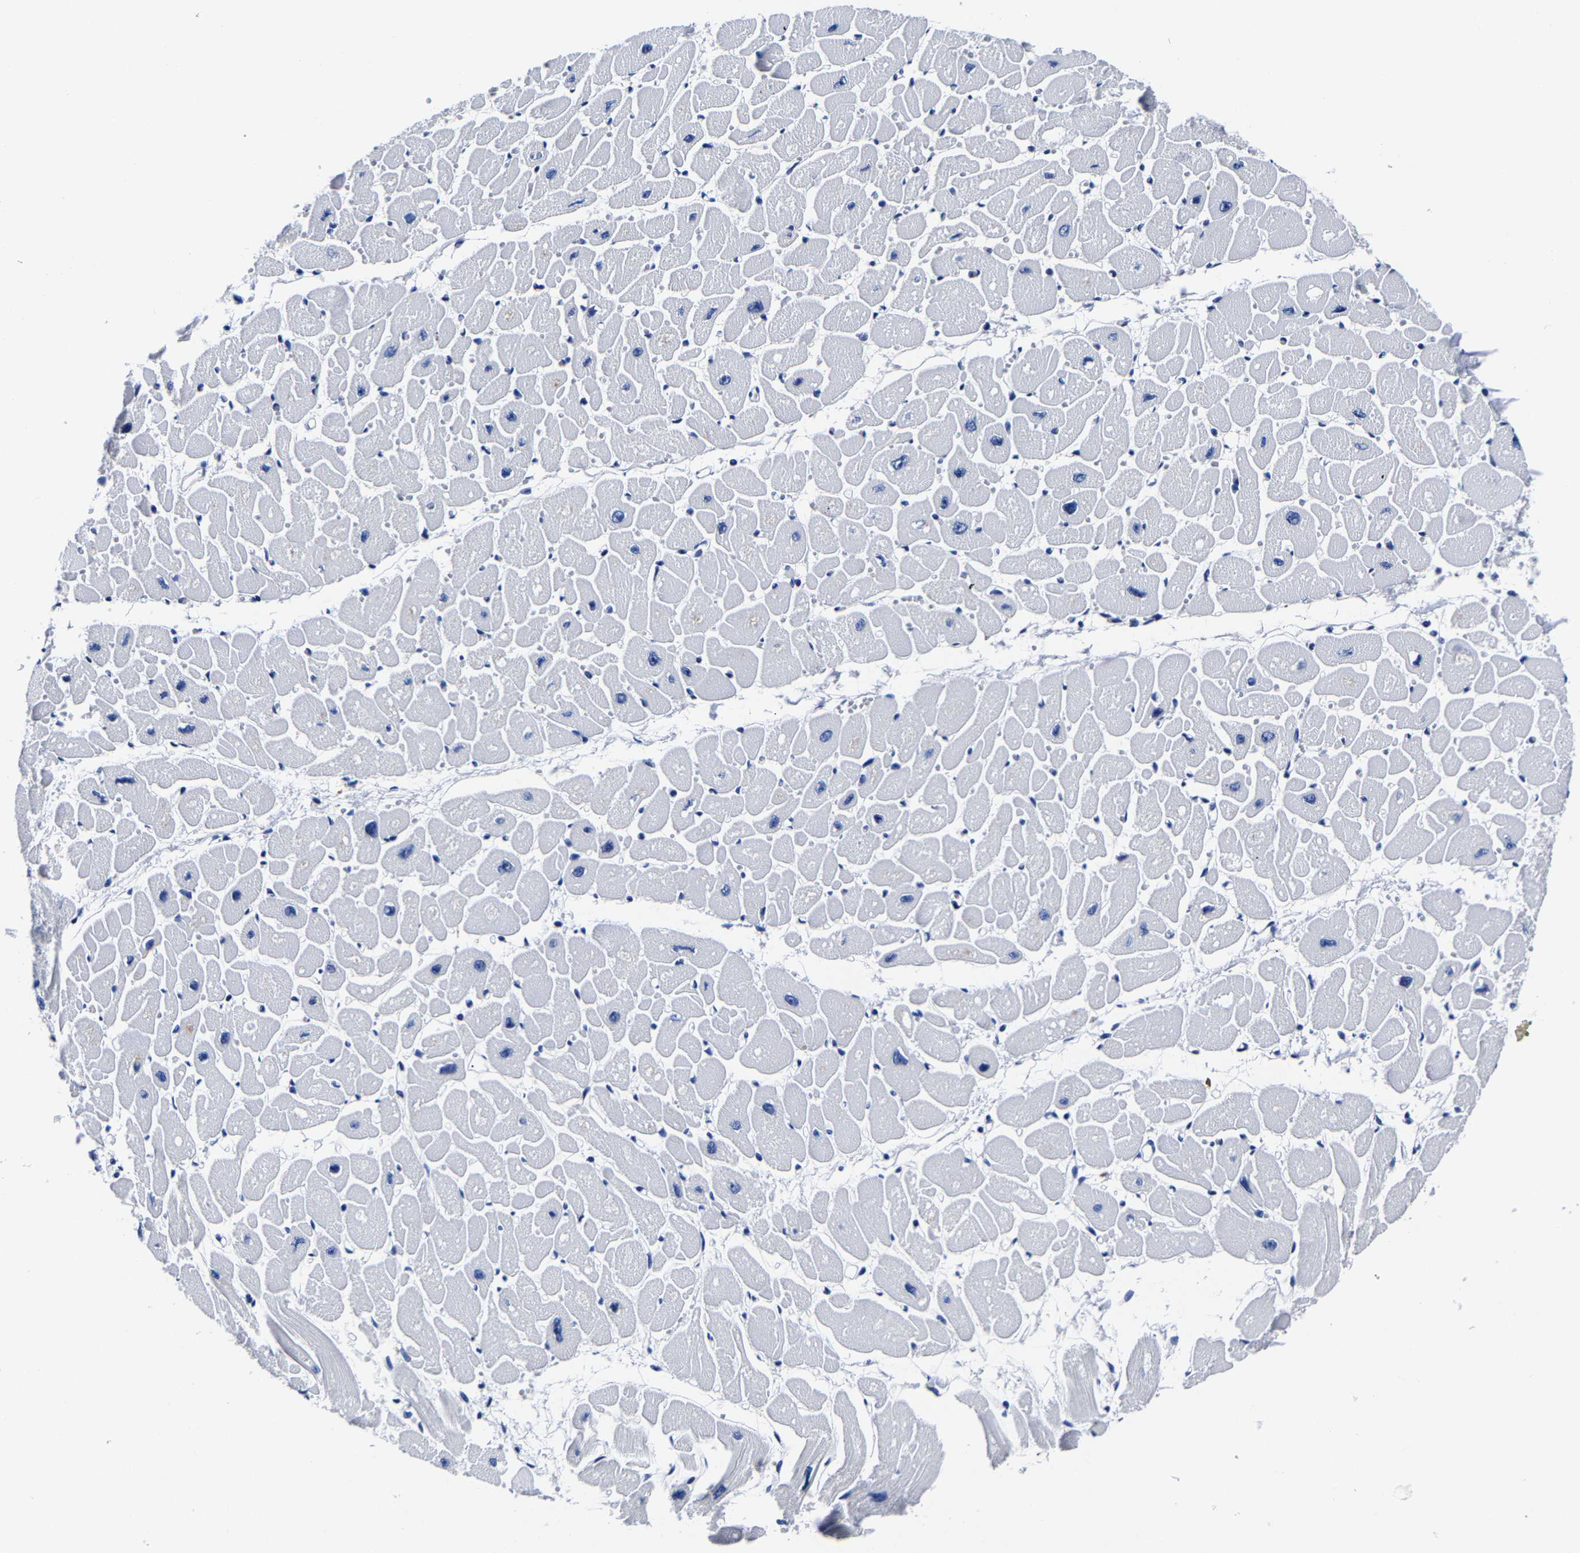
{"staining": {"intensity": "negative", "quantity": "none", "location": "none"}, "tissue": "heart muscle", "cell_type": "Cardiomyocytes", "image_type": "normal", "snomed": [{"axis": "morphology", "description": "Normal tissue, NOS"}, {"axis": "topography", "description": "Heart"}], "caption": "This histopathology image is of normal heart muscle stained with IHC to label a protein in brown with the nuclei are counter-stained blue. There is no staining in cardiomyocytes.", "gene": "CPA2", "patient": {"sex": "female", "age": 54}}